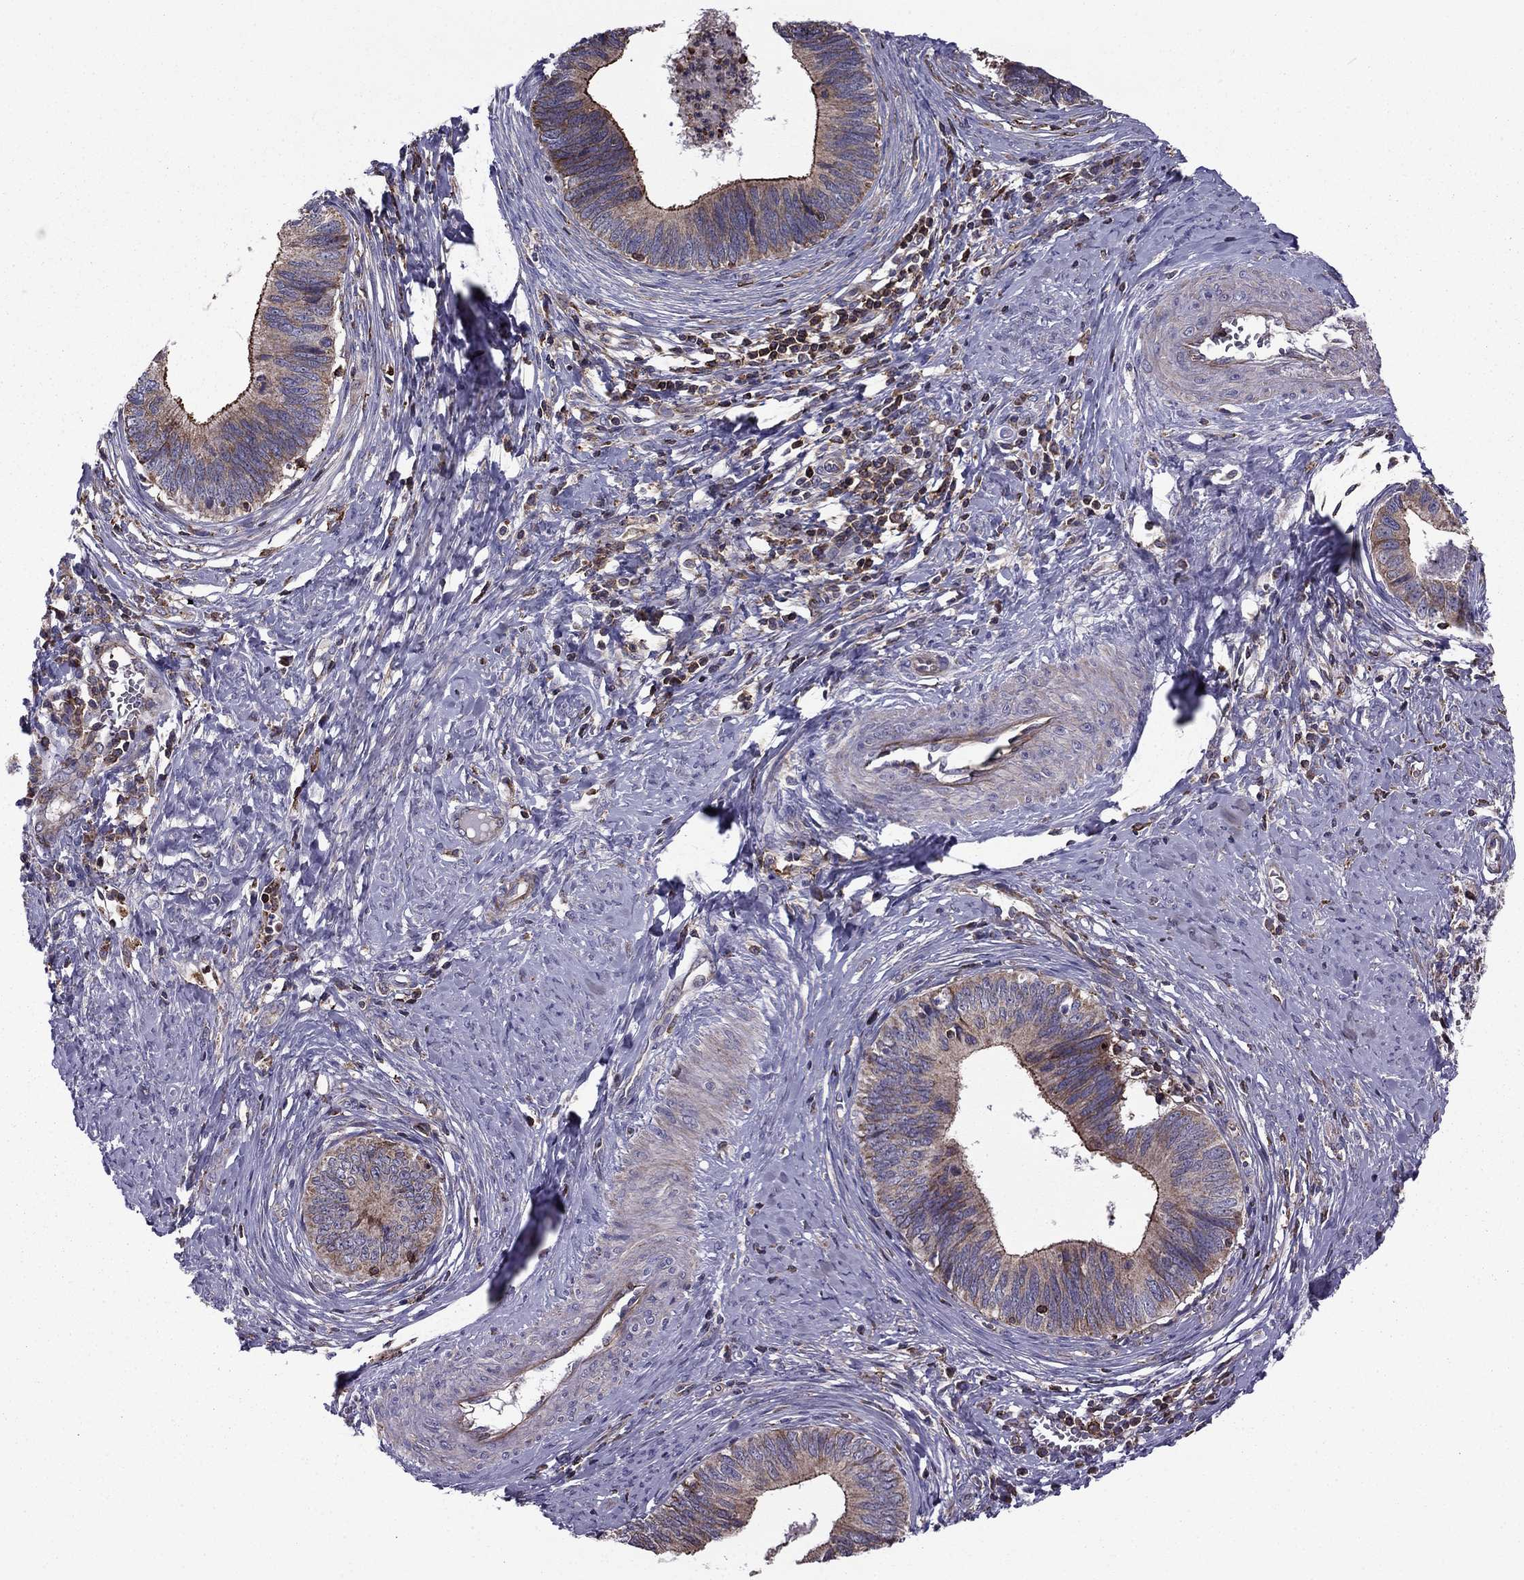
{"staining": {"intensity": "strong", "quantity": "25%-75%", "location": "cytoplasmic/membranous"}, "tissue": "cervical cancer", "cell_type": "Tumor cells", "image_type": "cancer", "snomed": [{"axis": "morphology", "description": "Adenocarcinoma, NOS"}, {"axis": "topography", "description": "Cervix"}], "caption": "Immunohistochemistry (IHC) of cervical cancer shows high levels of strong cytoplasmic/membranous positivity in about 25%-75% of tumor cells. (Brightfield microscopy of DAB IHC at high magnification).", "gene": "ALG6", "patient": {"sex": "female", "age": 42}}